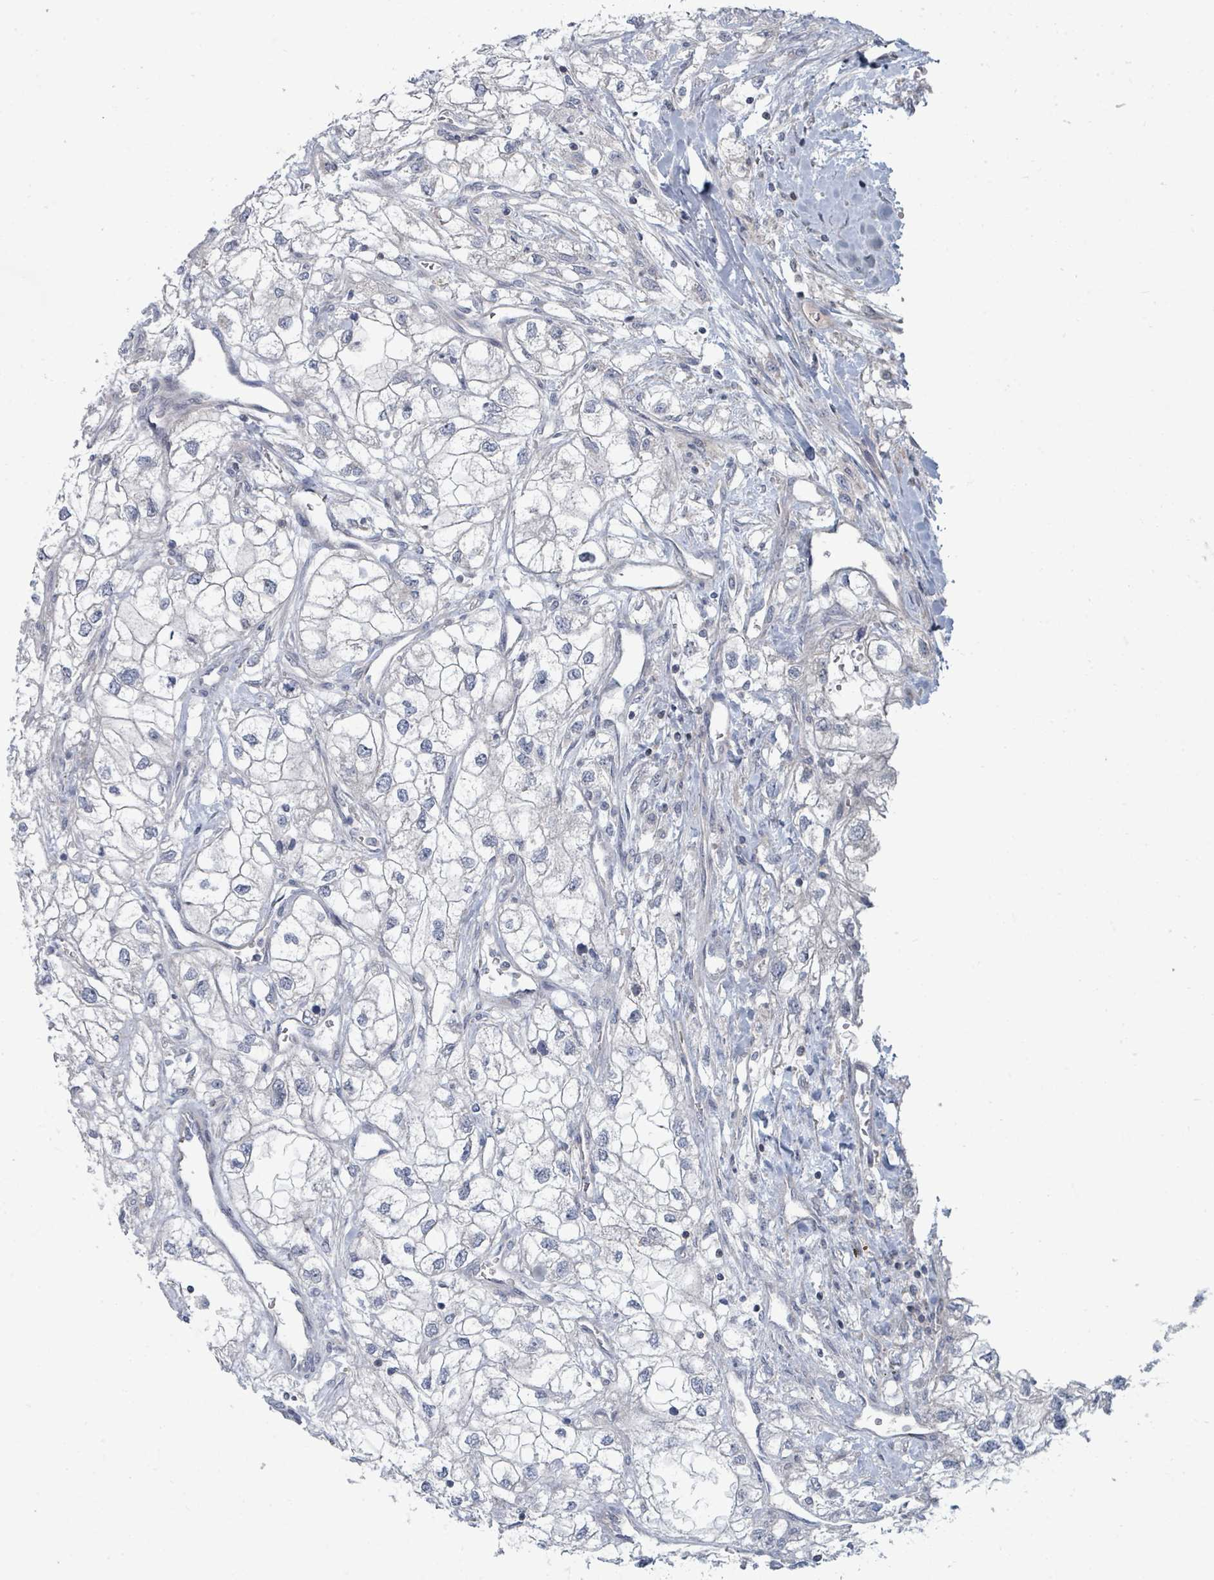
{"staining": {"intensity": "negative", "quantity": "none", "location": "none"}, "tissue": "renal cancer", "cell_type": "Tumor cells", "image_type": "cancer", "snomed": [{"axis": "morphology", "description": "Adenocarcinoma, NOS"}, {"axis": "topography", "description": "Kidney"}], "caption": "Protein analysis of renal cancer demonstrates no significant staining in tumor cells.", "gene": "SLC25A45", "patient": {"sex": "male", "age": 59}}